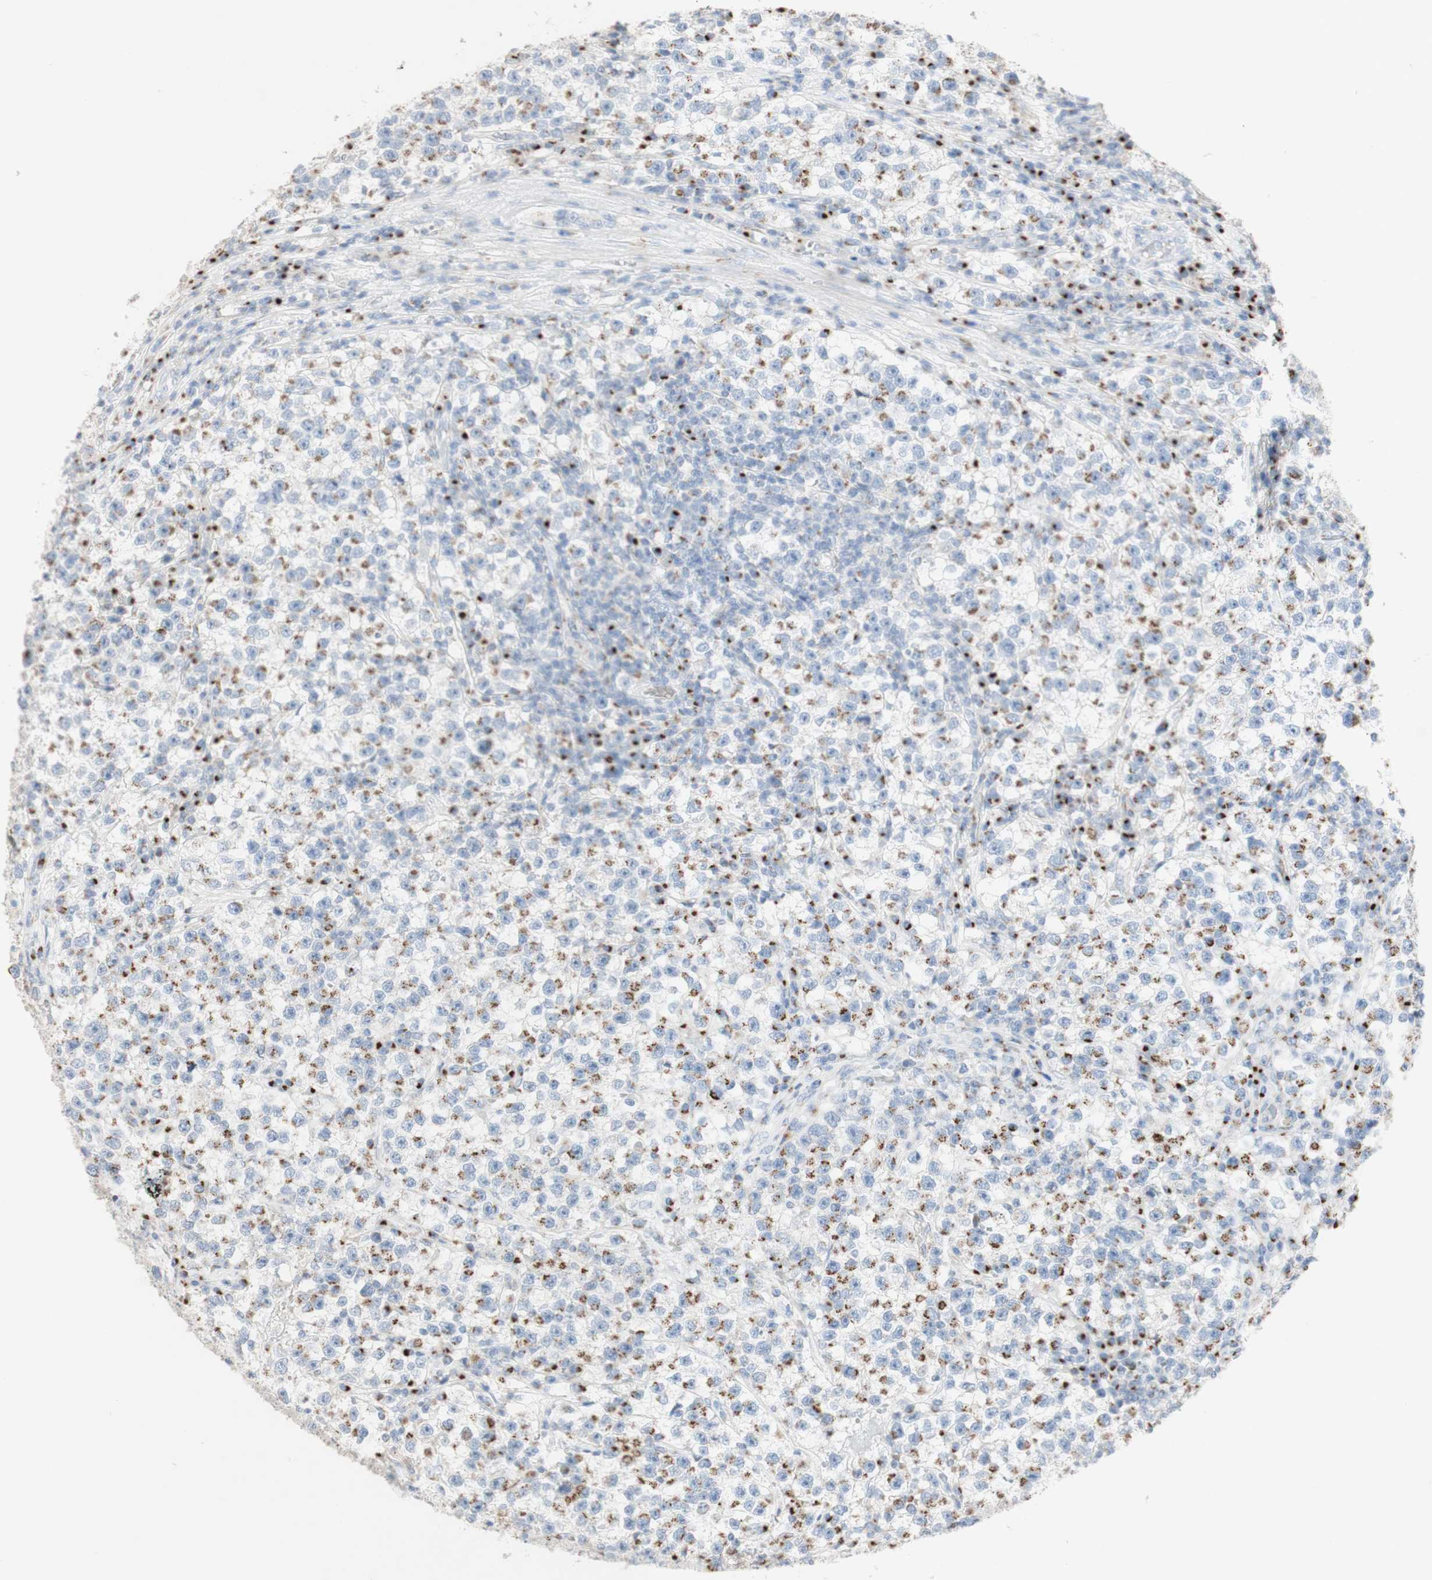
{"staining": {"intensity": "strong", "quantity": "25%-75%", "location": "cytoplasmic/membranous"}, "tissue": "testis cancer", "cell_type": "Tumor cells", "image_type": "cancer", "snomed": [{"axis": "morphology", "description": "Seminoma, NOS"}, {"axis": "topography", "description": "Testis"}], "caption": "A brown stain labels strong cytoplasmic/membranous staining of a protein in testis seminoma tumor cells.", "gene": "MANEA", "patient": {"sex": "male", "age": 22}}